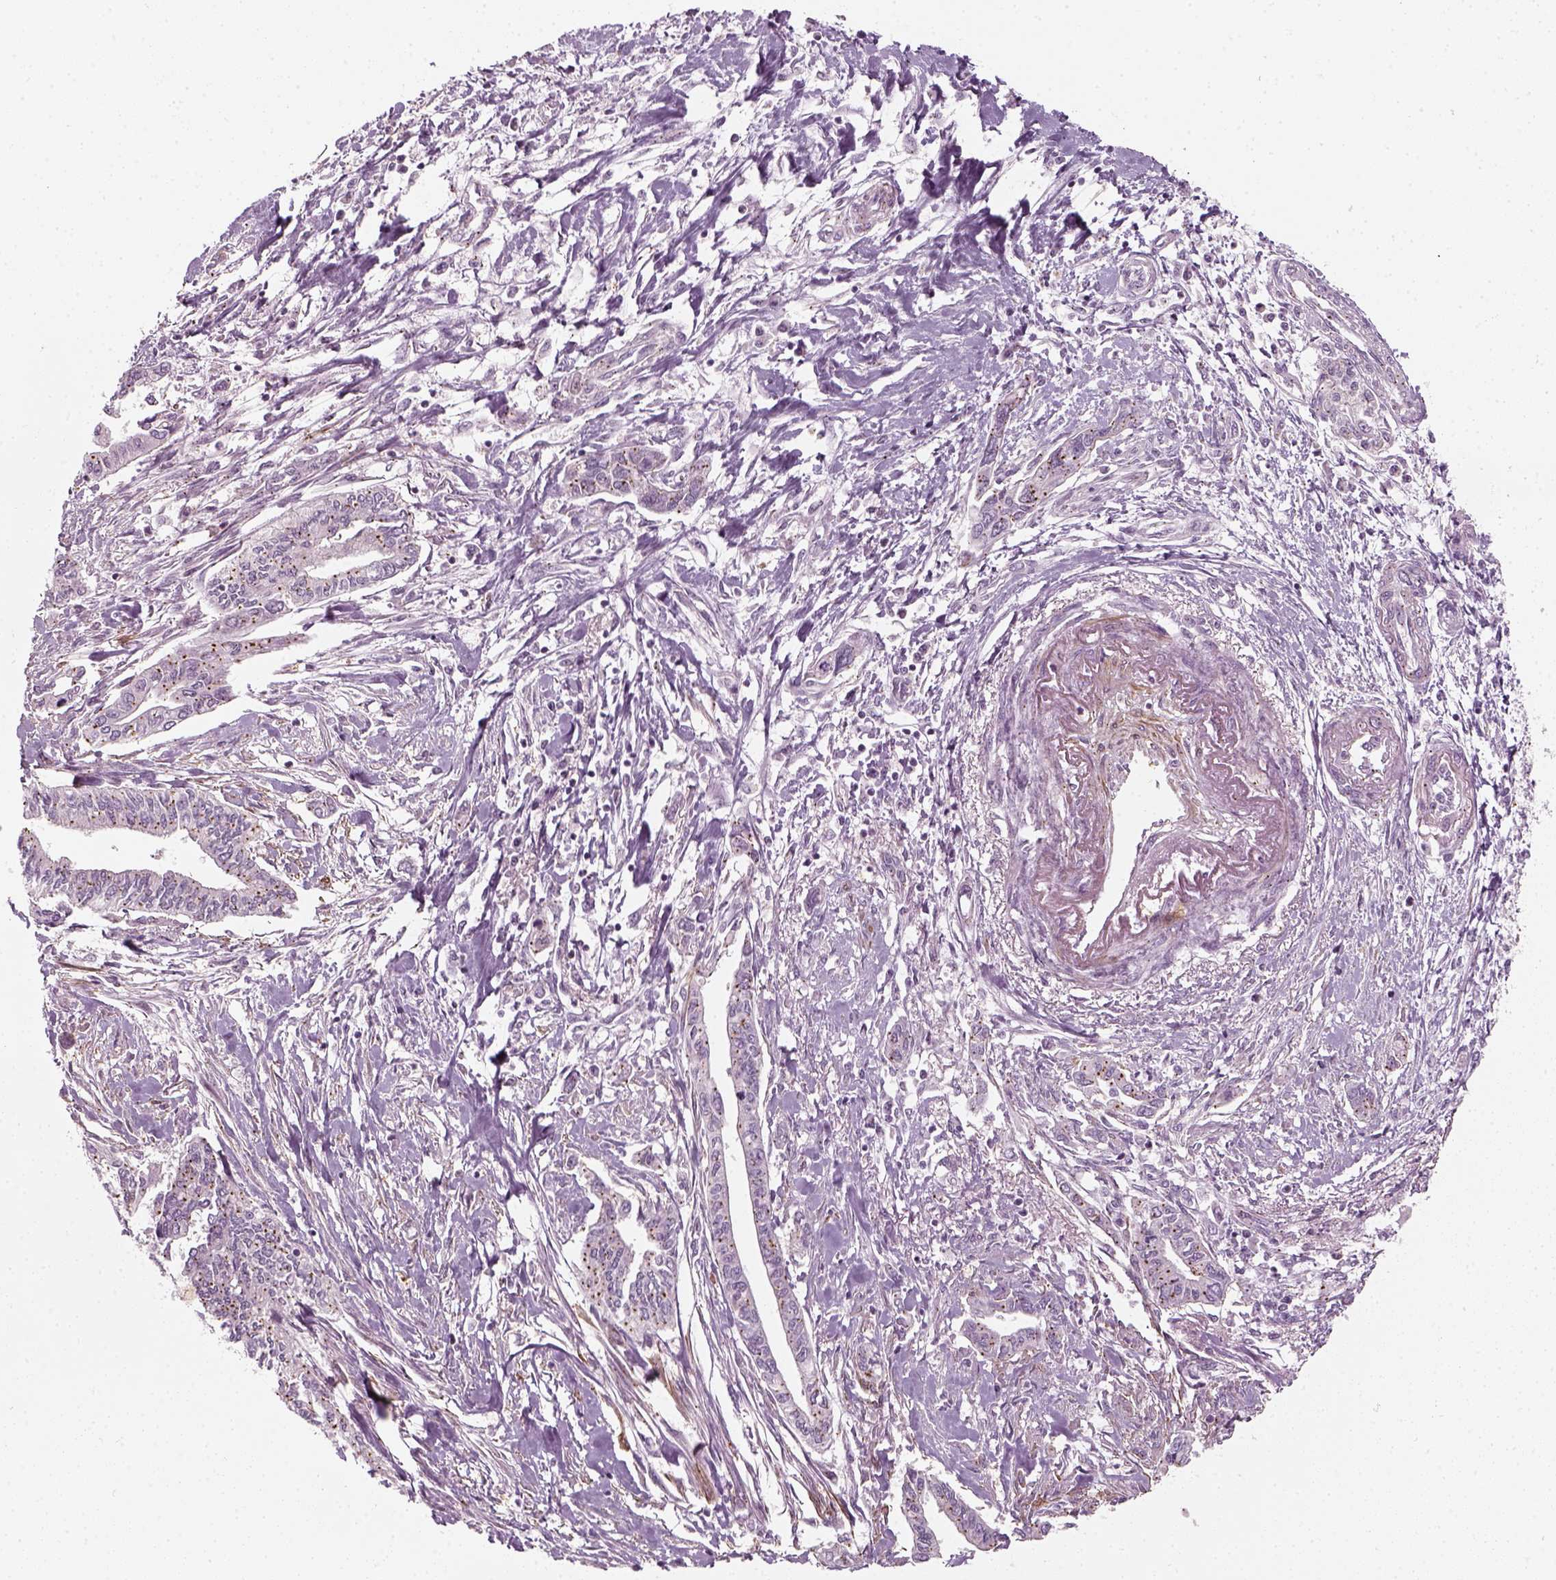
{"staining": {"intensity": "negative", "quantity": "none", "location": "none"}, "tissue": "pancreatic cancer", "cell_type": "Tumor cells", "image_type": "cancer", "snomed": [{"axis": "morphology", "description": "Adenocarcinoma, NOS"}, {"axis": "topography", "description": "Pancreas"}], "caption": "IHC photomicrograph of neoplastic tissue: human pancreatic adenocarcinoma stained with DAB (3,3'-diaminobenzidine) reveals no significant protein staining in tumor cells.", "gene": "MLIP", "patient": {"sex": "male", "age": 60}}